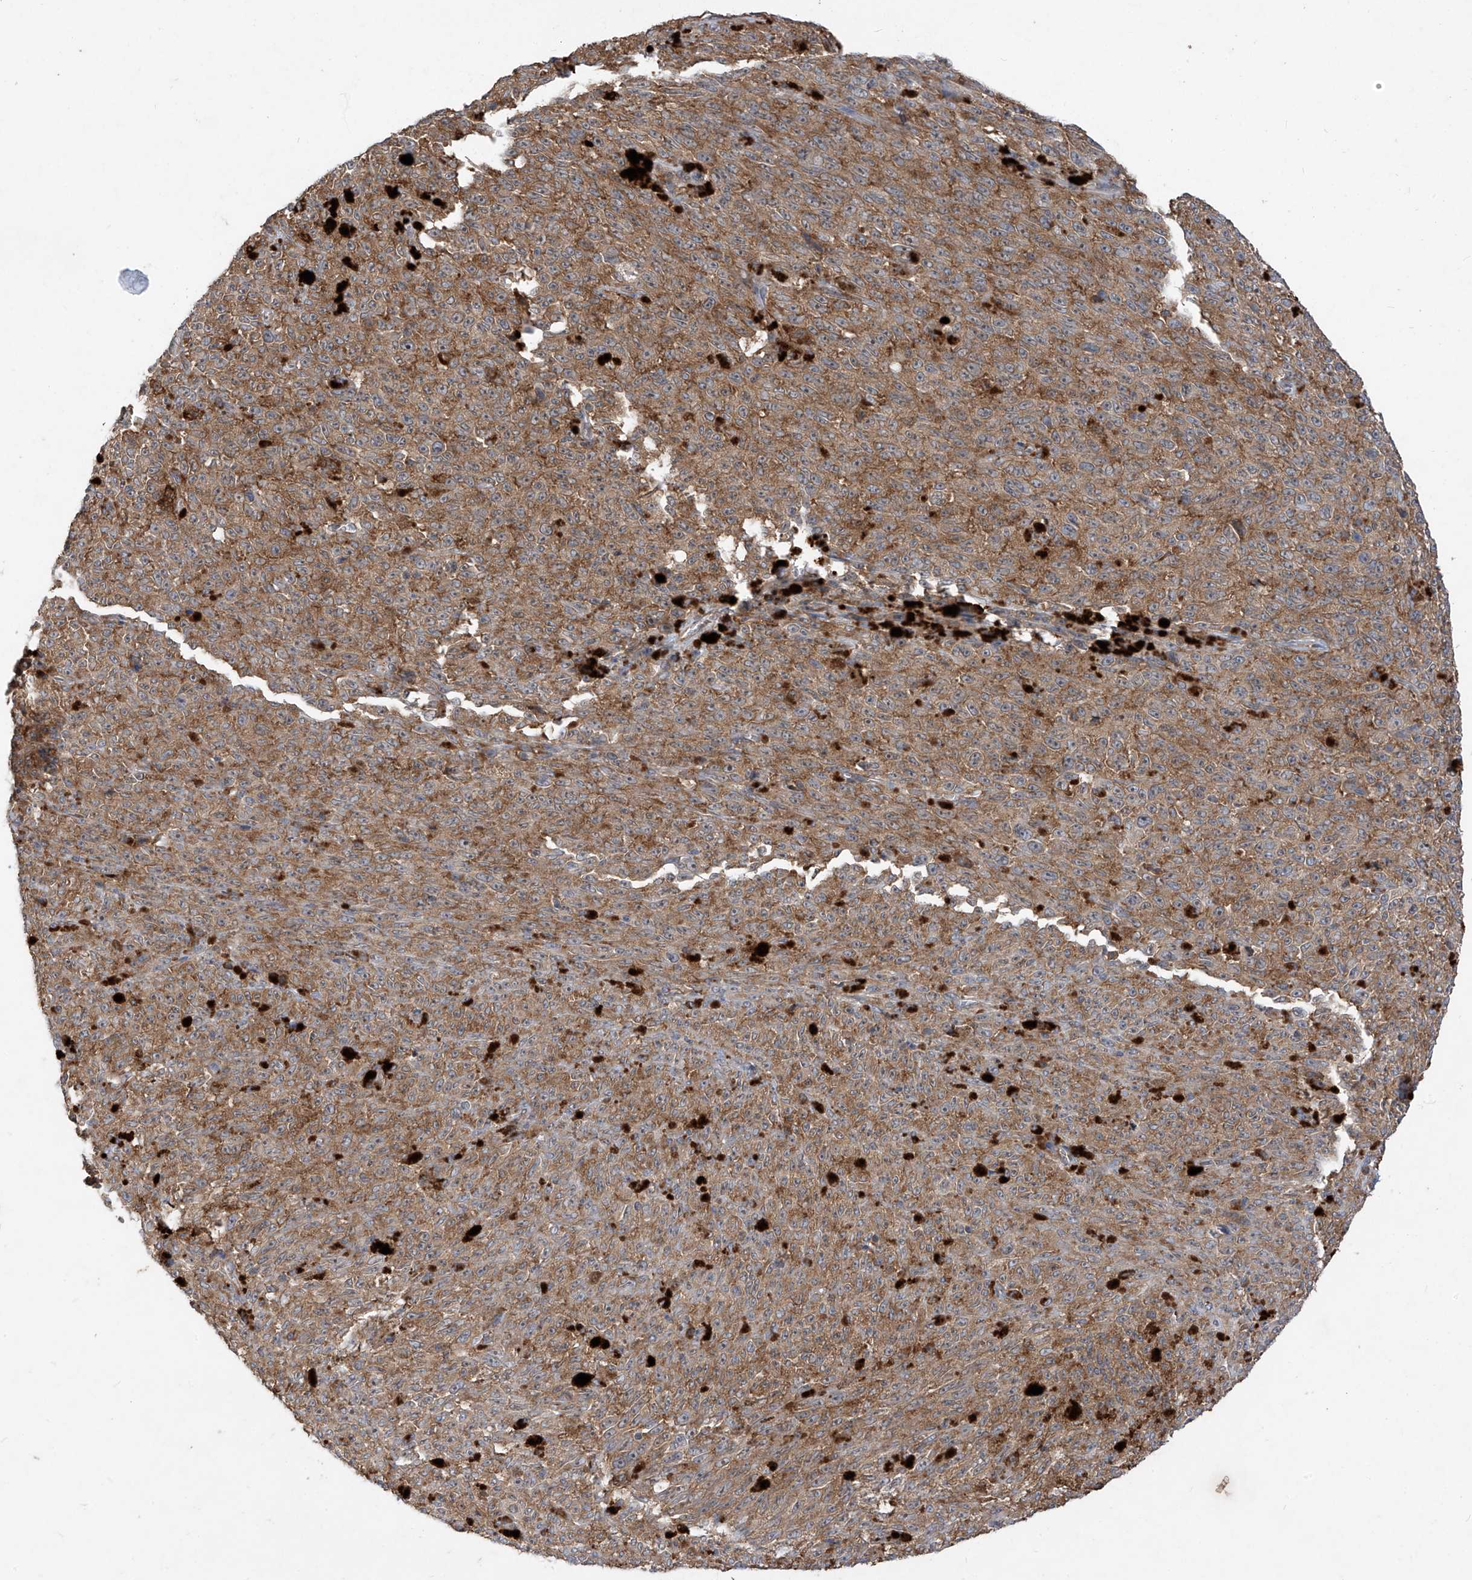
{"staining": {"intensity": "moderate", "quantity": ">75%", "location": "cytoplasmic/membranous"}, "tissue": "melanoma", "cell_type": "Tumor cells", "image_type": "cancer", "snomed": [{"axis": "morphology", "description": "Malignant melanoma, NOS"}, {"axis": "topography", "description": "Skin"}], "caption": "Moderate cytoplasmic/membranous protein staining is appreciated in about >75% of tumor cells in malignant melanoma. The staining was performed using DAB, with brown indicating positive protein expression. Nuclei are stained blue with hematoxylin.", "gene": "RPL34", "patient": {"sex": "female", "age": 82}}